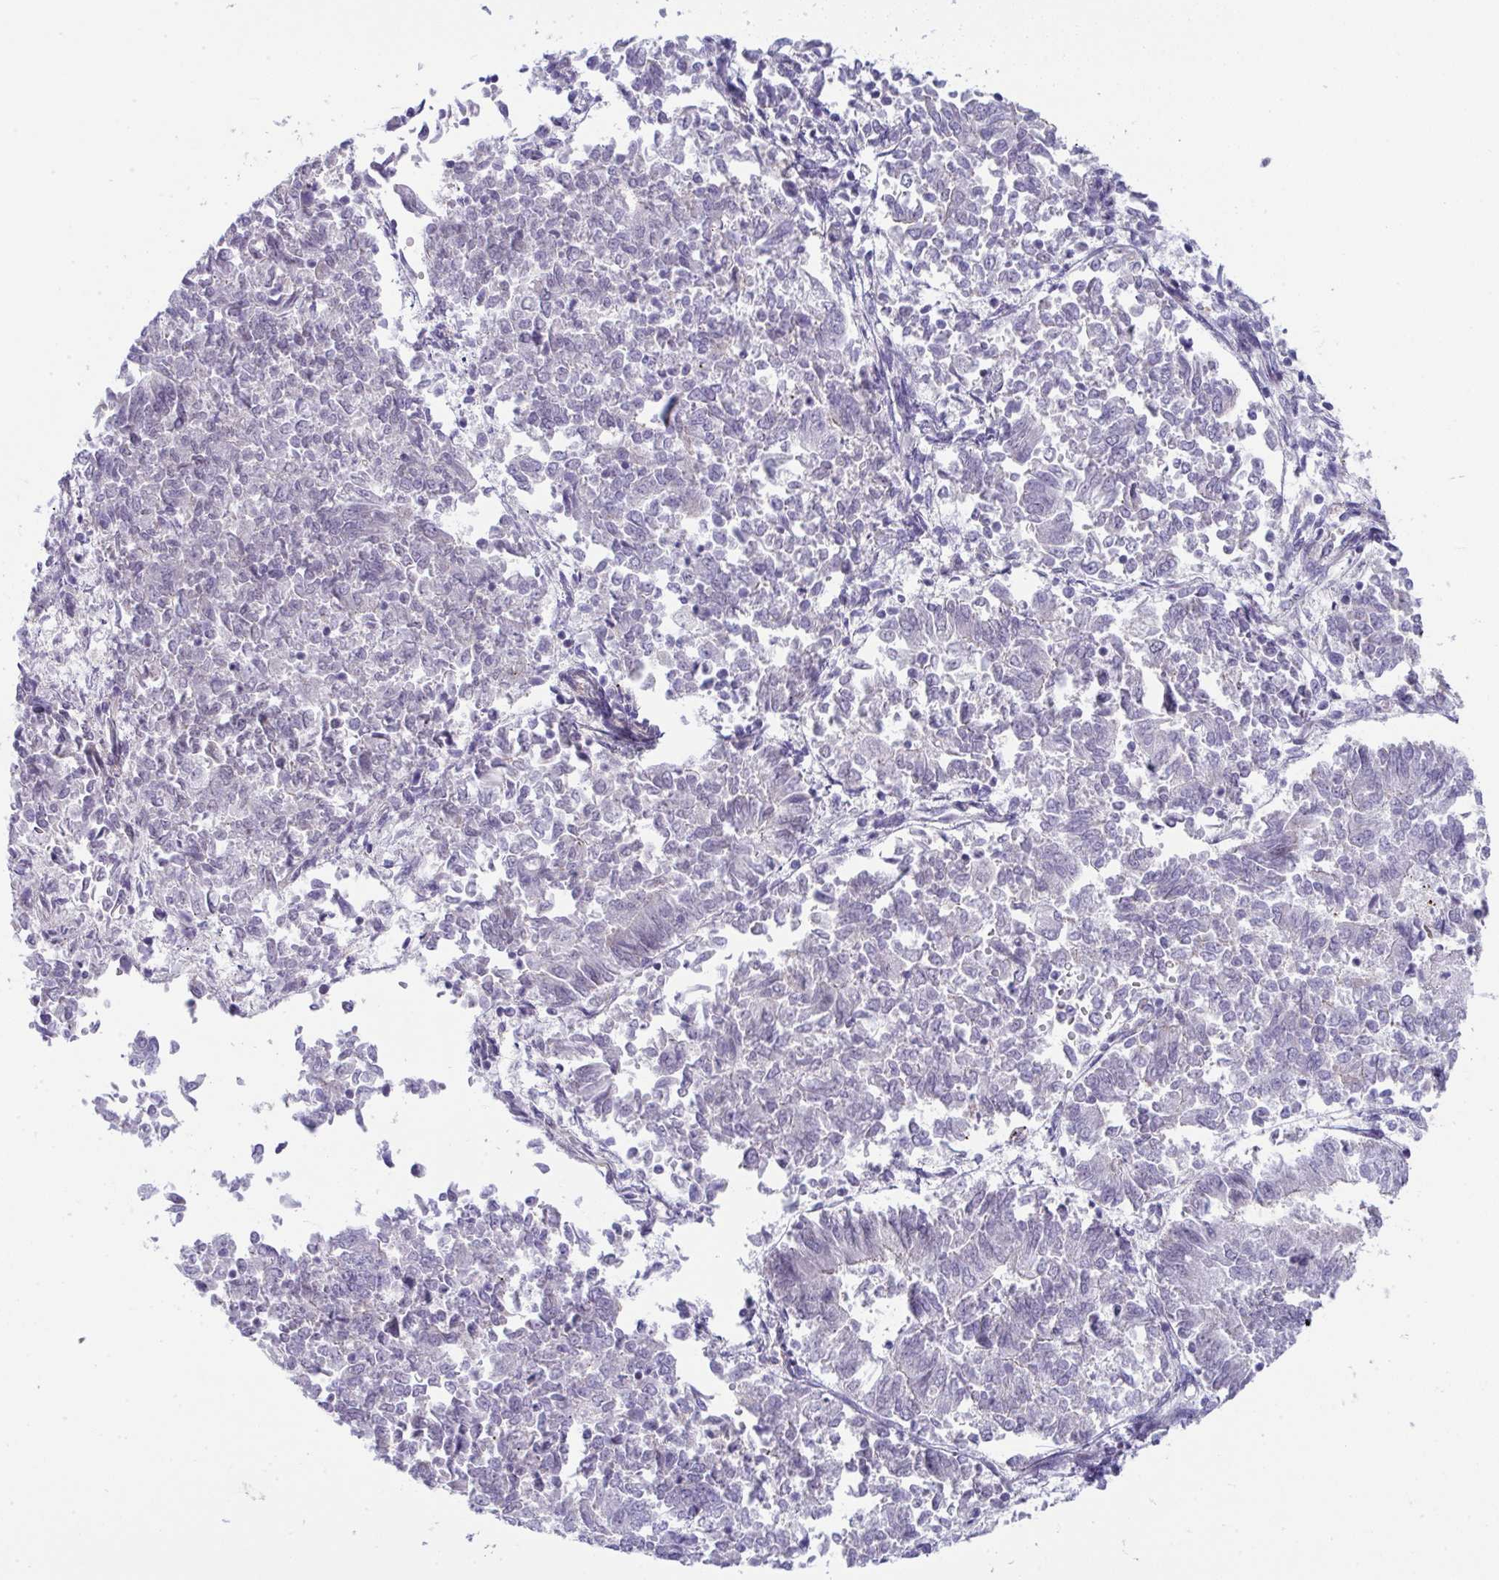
{"staining": {"intensity": "negative", "quantity": "none", "location": "none"}, "tissue": "endometrial cancer", "cell_type": "Tumor cells", "image_type": "cancer", "snomed": [{"axis": "morphology", "description": "Adenocarcinoma, NOS"}, {"axis": "topography", "description": "Endometrium"}], "caption": "High magnification brightfield microscopy of endometrial cancer (adenocarcinoma) stained with DAB (3,3'-diaminobenzidine) (brown) and counterstained with hematoxylin (blue): tumor cells show no significant expression.", "gene": "MYL12A", "patient": {"sex": "female", "age": 65}}